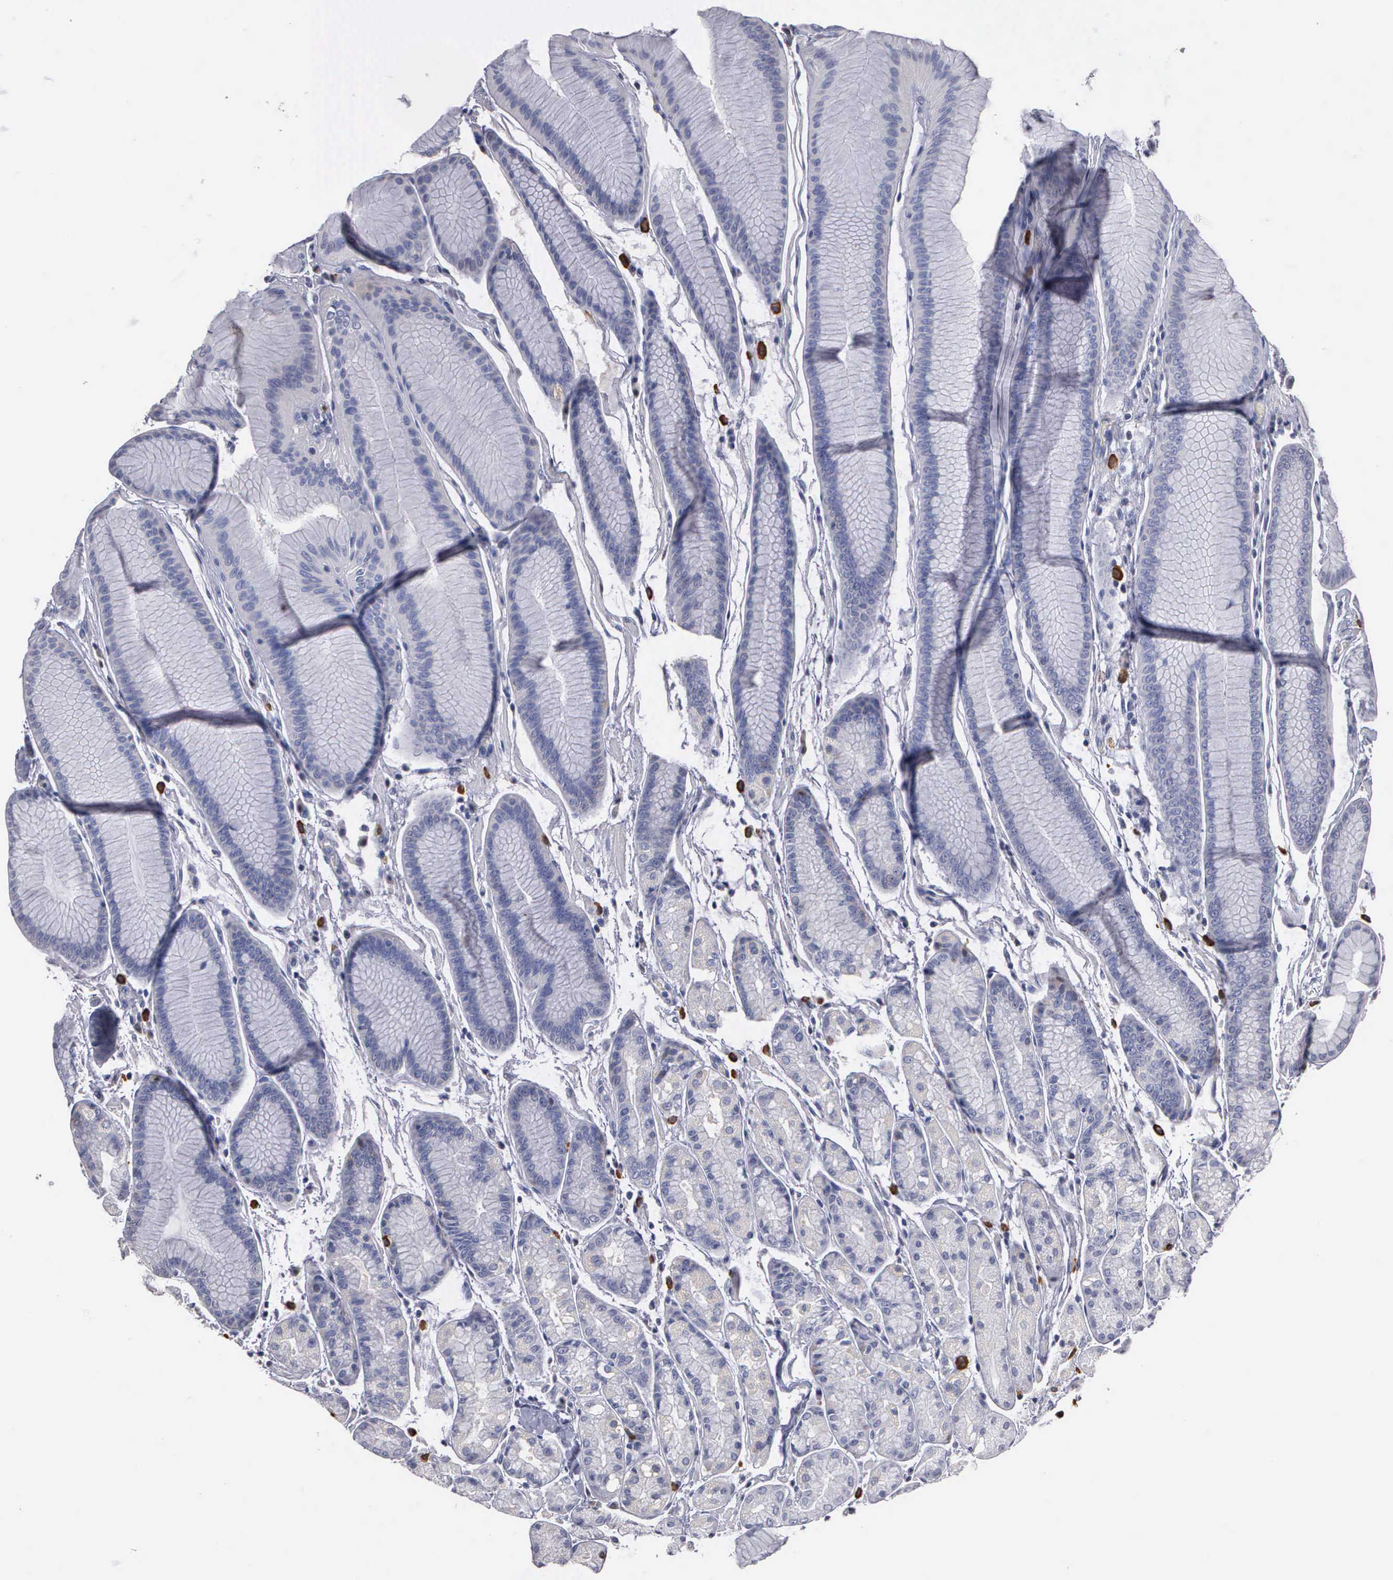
{"staining": {"intensity": "negative", "quantity": "none", "location": "none"}, "tissue": "stomach", "cell_type": "Glandular cells", "image_type": "normal", "snomed": [{"axis": "morphology", "description": "Normal tissue, NOS"}, {"axis": "topography", "description": "Stomach, upper"}], "caption": "This is an IHC photomicrograph of benign human stomach. There is no positivity in glandular cells.", "gene": "ENO3", "patient": {"sex": "male", "age": 72}}